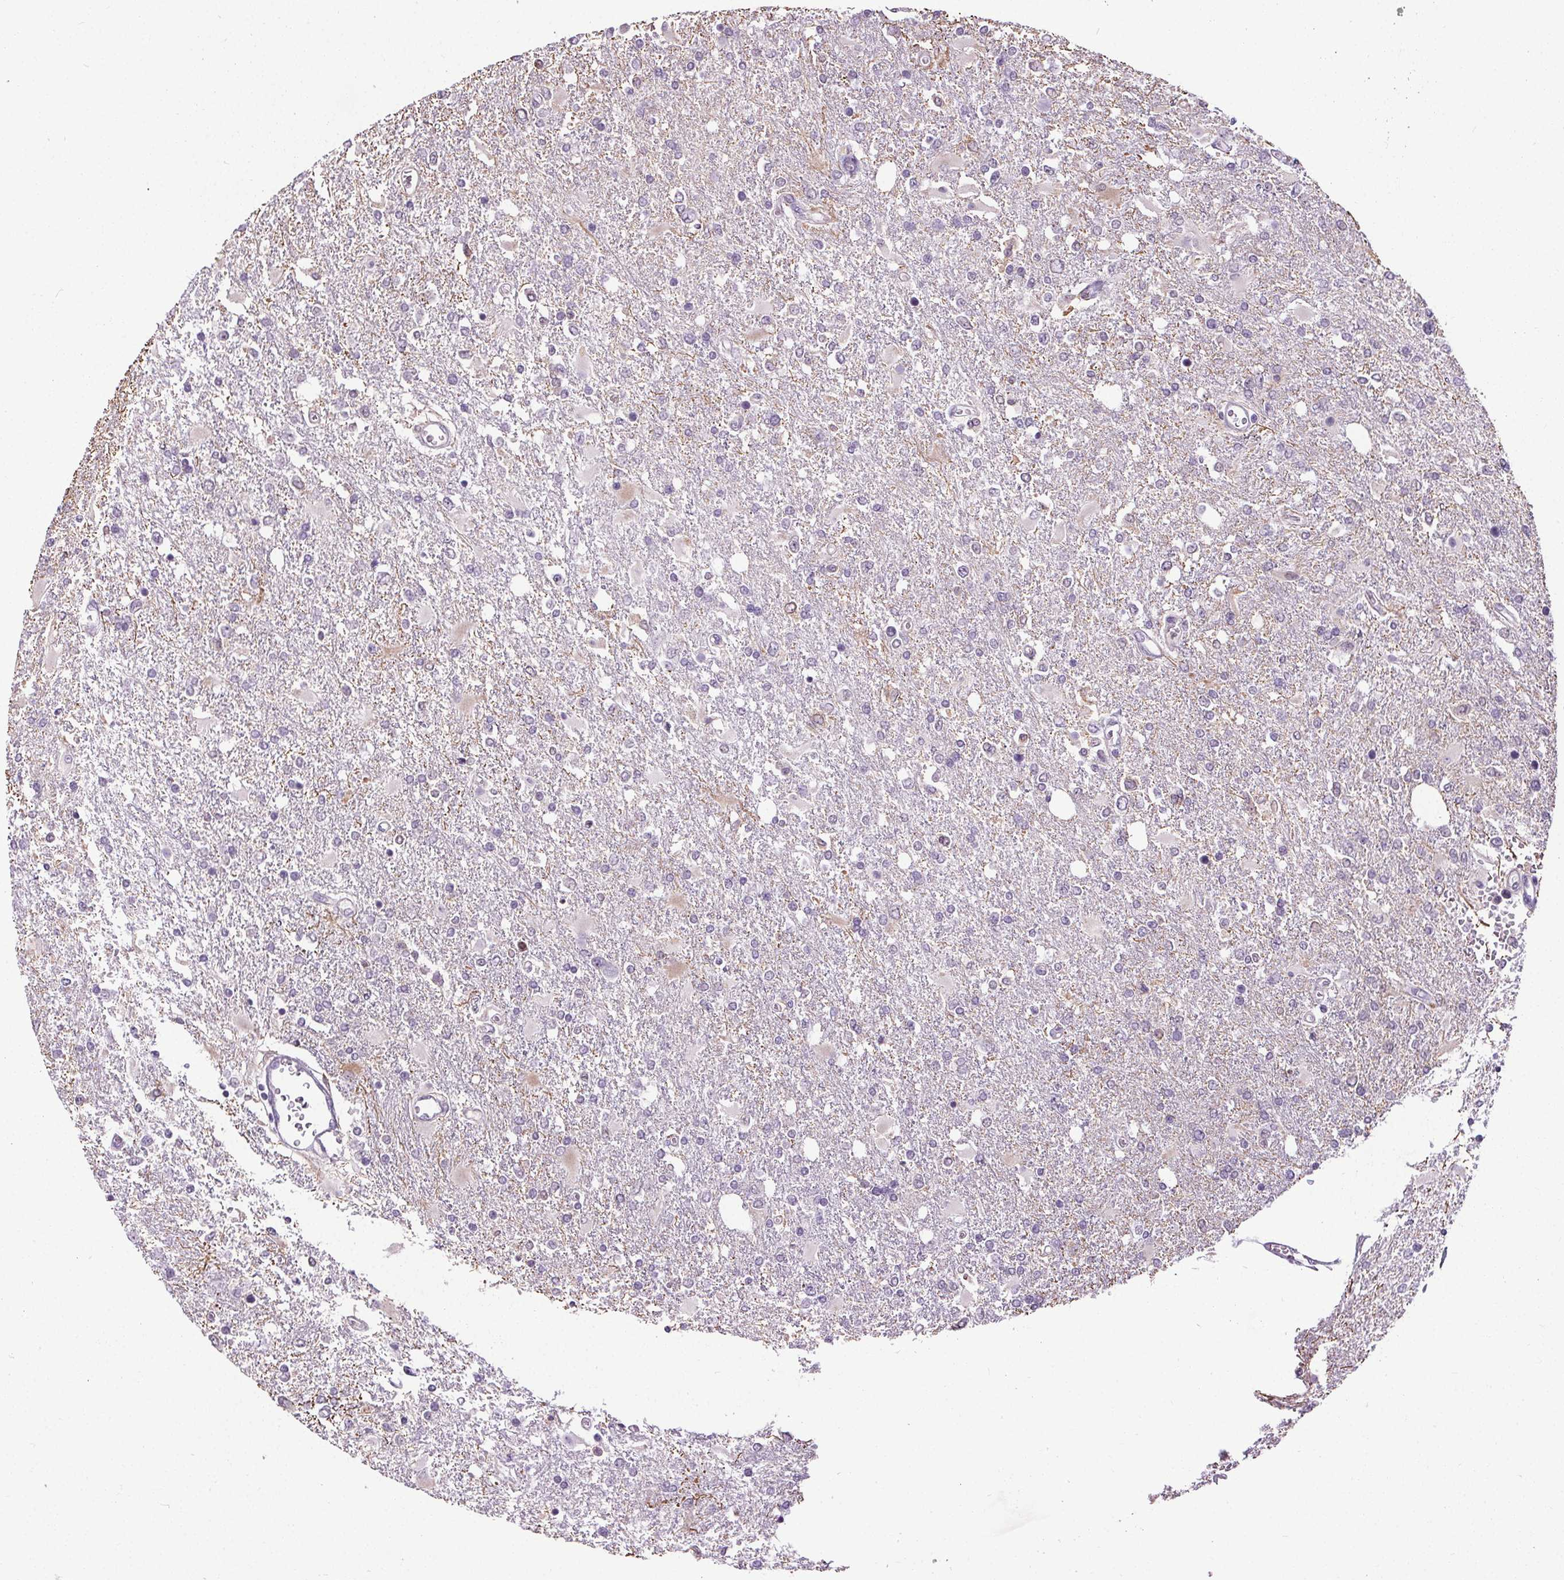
{"staining": {"intensity": "negative", "quantity": "none", "location": "none"}, "tissue": "glioma", "cell_type": "Tumor cells", "image_type": "cancer", "snomed": [{"axis": "morphology", "description": "Glioma, malignant, High grade"}, {"axis": "topography", "description": "Cerebral cortex"}], "caption": "This is an immunohistochemistry image of human glioma. There is no staining in tumor cells.", "gene": "TMEM240", "patient": {"sex": "male", "age": 79}}